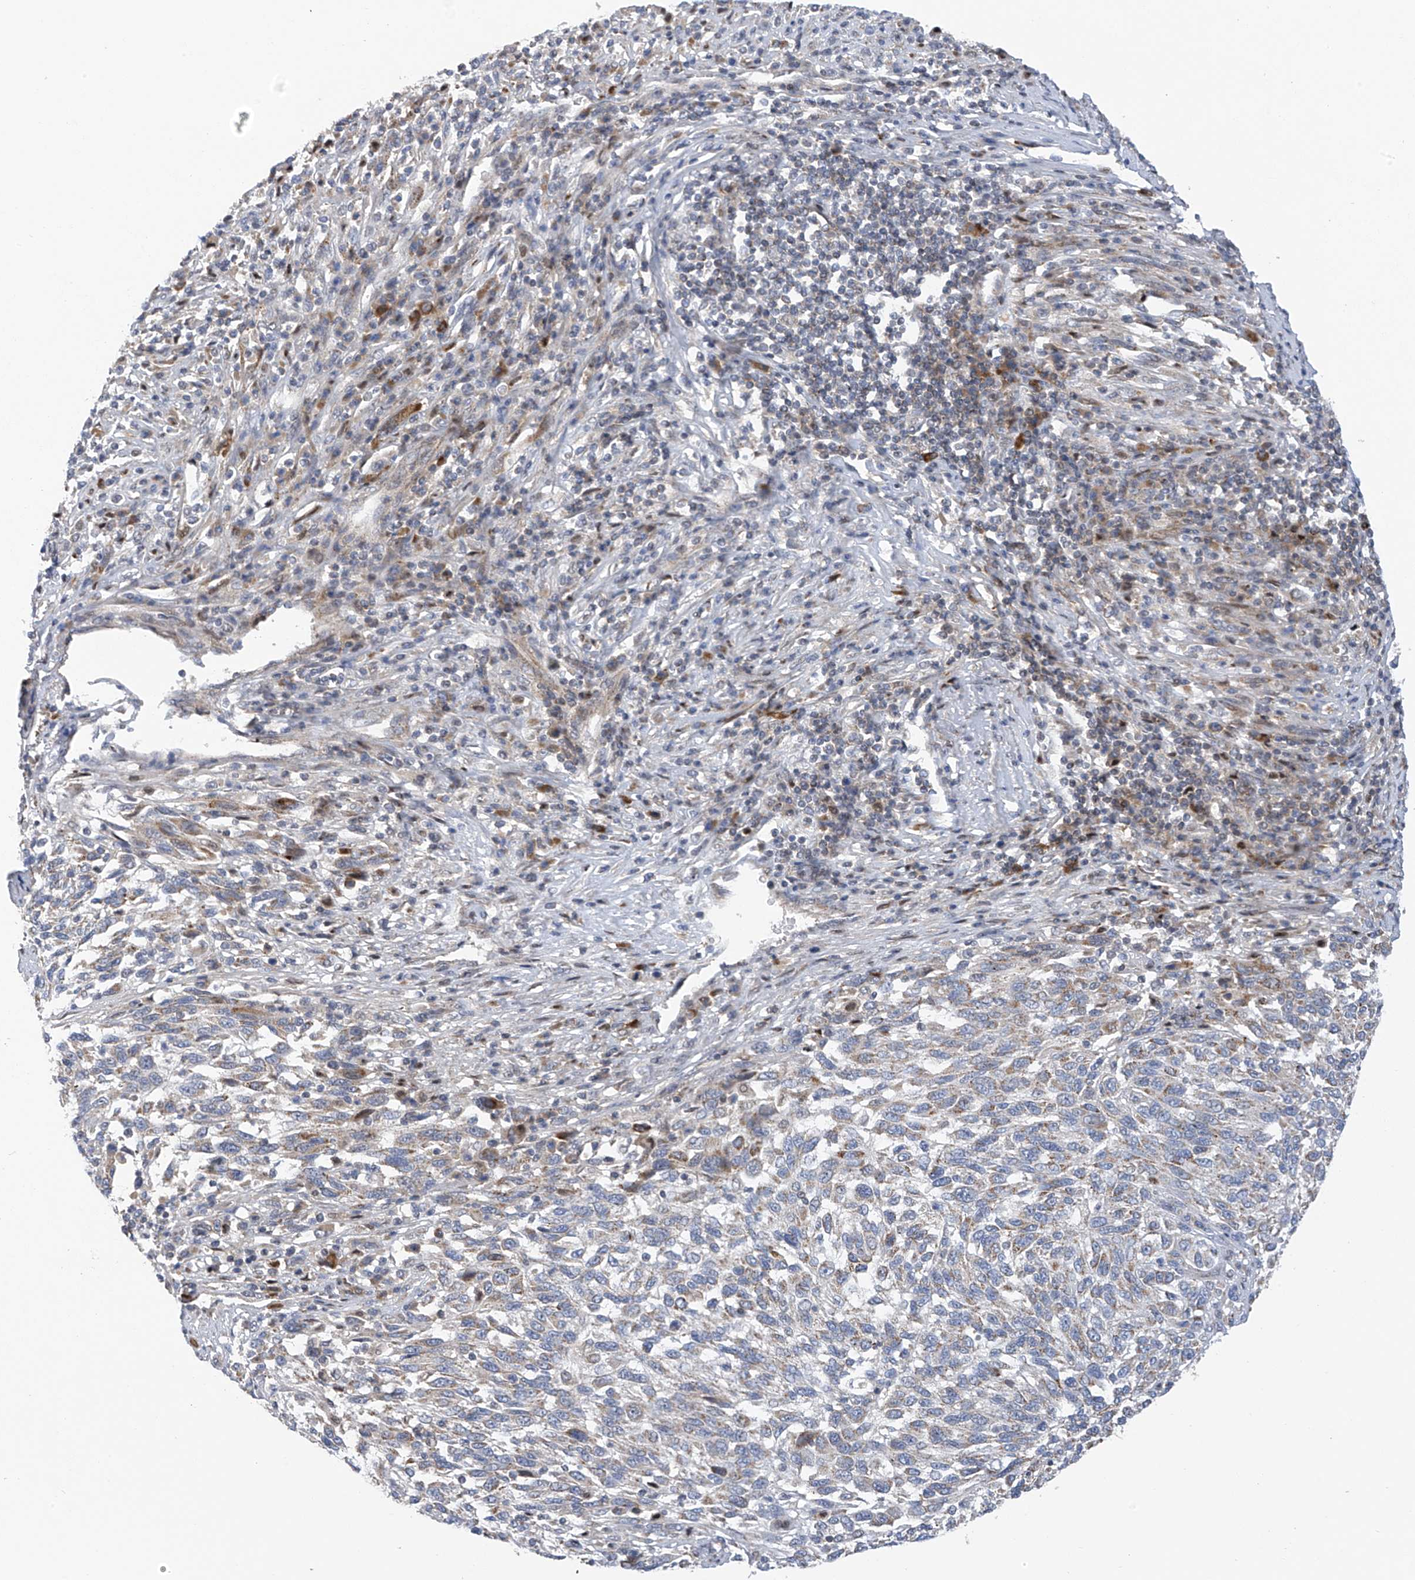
{"staining": {"intensity": "moderate", "quantity": "<25%", "location": "cytoplasmic/membranous"}, "tissue": "melanoma", "cell_type": "Tumor cells", "image_type": "cancer", "snomed": [{"axis": "morphology", "description": "Malignant melanoma, Metastatic site"}, {"axis": "topography", "description": "Lymph node"}], "caption": "The immunohistochemical stain labels moderate cytoplasmic/membranous staining in tumor cells of malignant melanoma (metastatic site) tissue.", "gene": "SLCO4A1", "patient": {"sex": "male", "age": 61}}